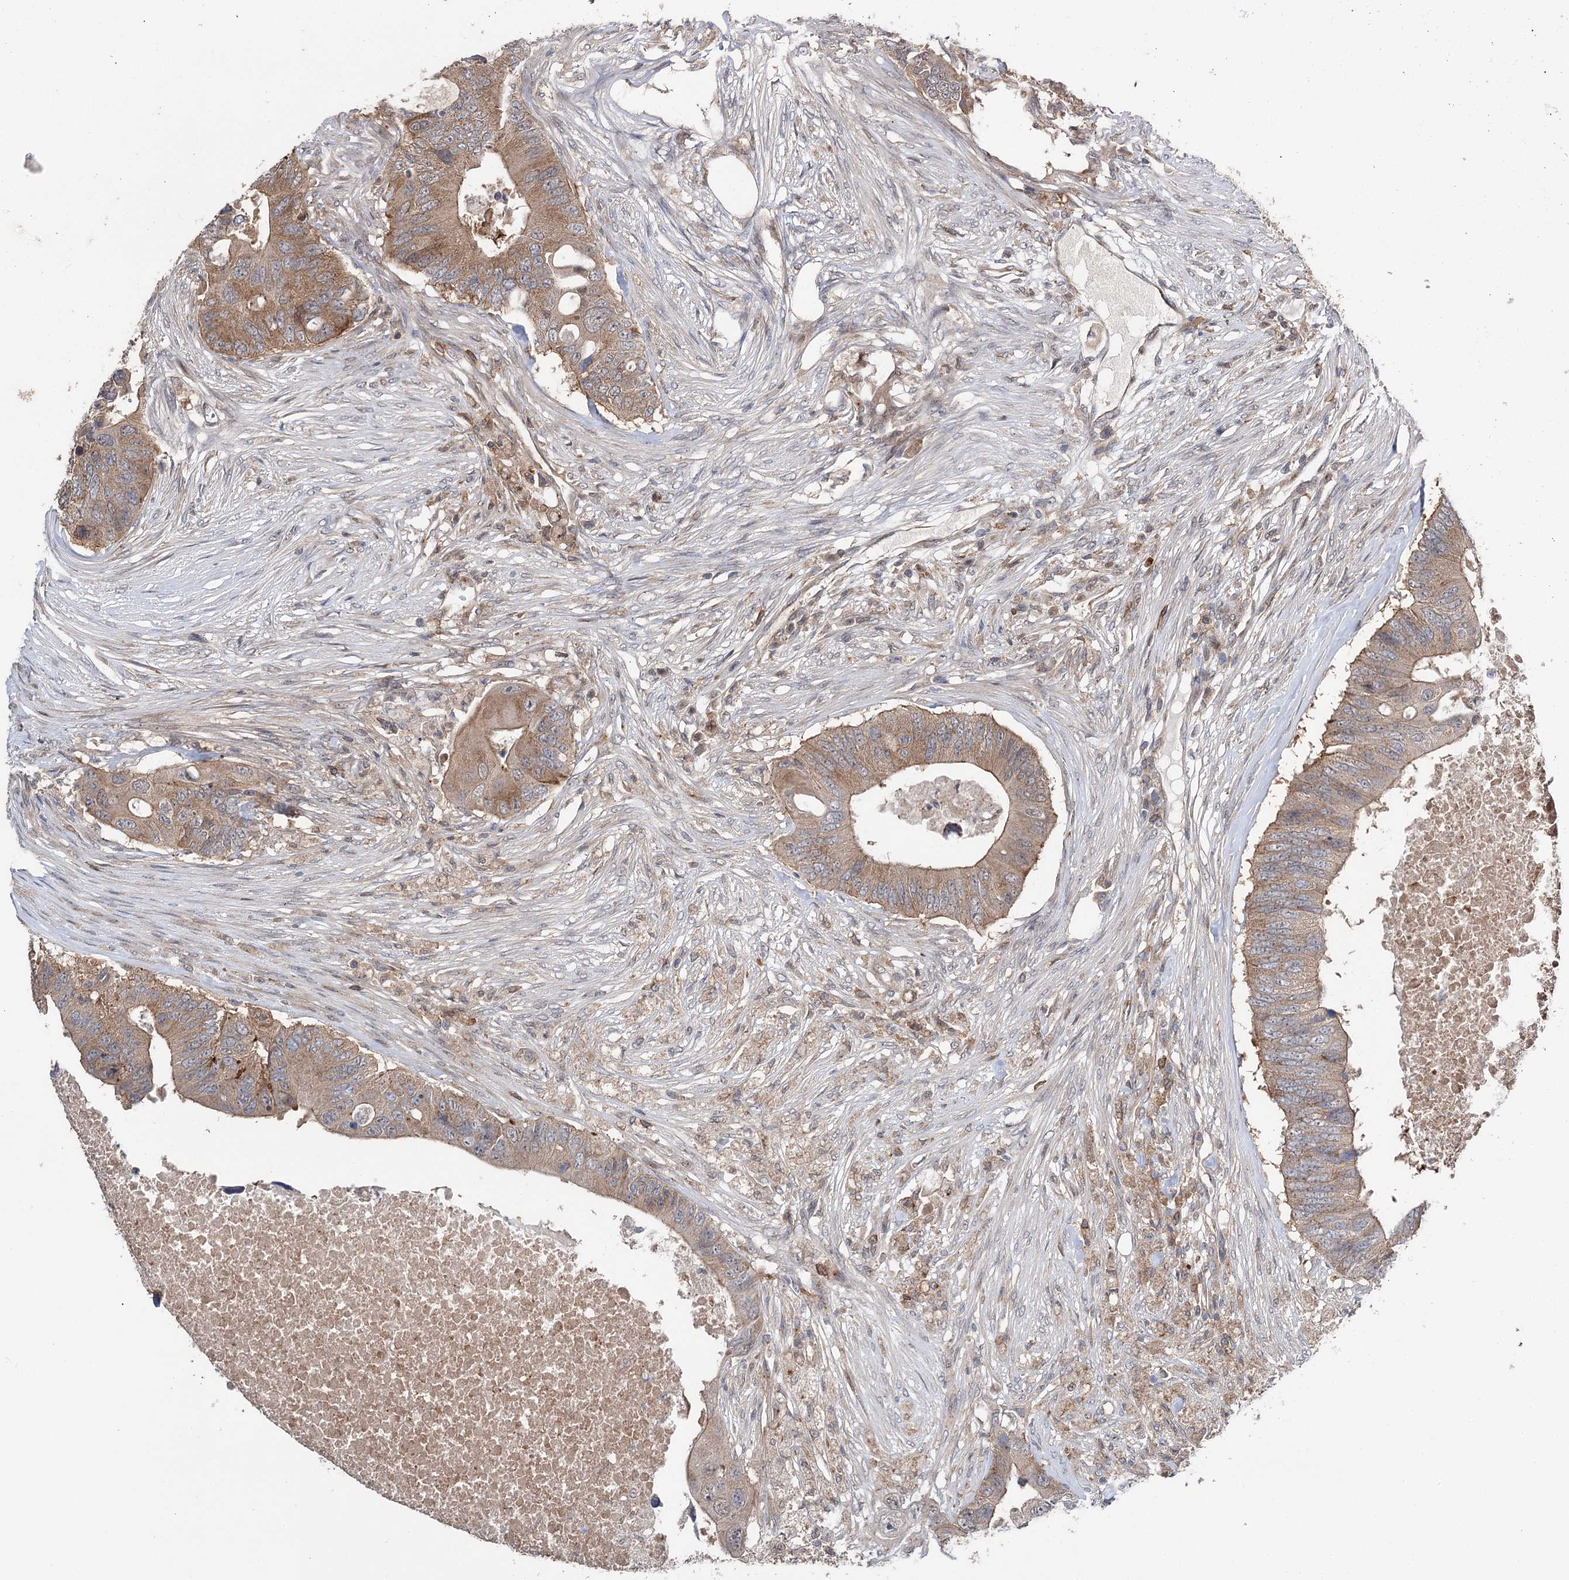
{"staining": {"intensity": "moderate", "quantity": ">75%", "location": "cytoplasmic/membranous"}, "tissue": "colorectal cancer", "cell_type": "Tumor cells", "image_type": "cancer", "snomed": [{"axis": "morphology", "description": "Adenocarcinoma, NOS"}, {"axis": "topography", "description": "Colon"}], "caption": "DAB (3,3'-diaminobenzidine) immunohistochemical staining of colorectal adenocarcinoma reveals moderate cytoplasmic/membranous protein staining in approximately >75% of tumor cells.", "gene": "STX6", "patient": {"sex": "male", "age": 71}}